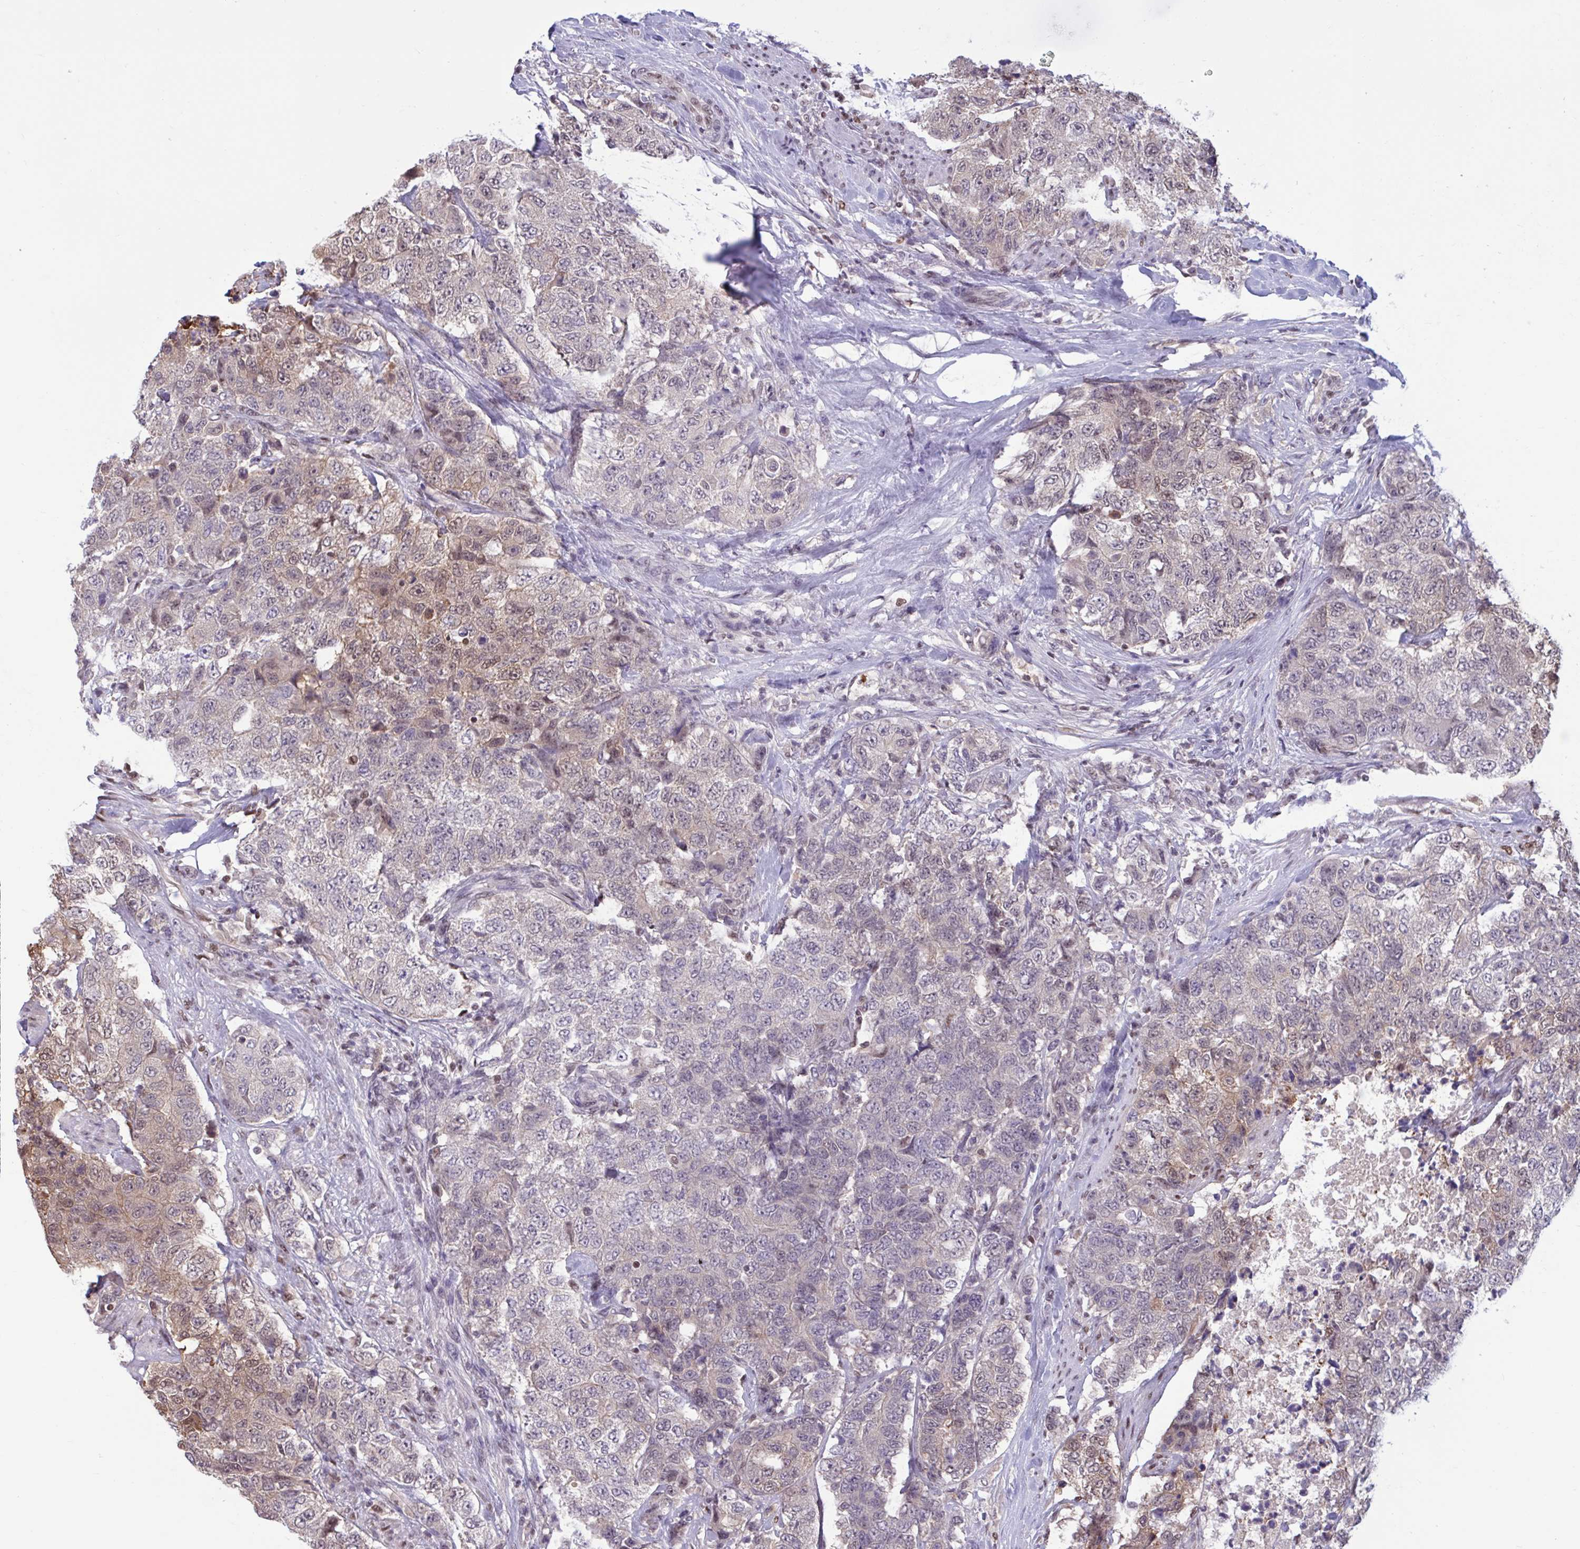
{"staining": {"intensity": "weak", "quantity": "25%-75%", "location": "cytoplasmic/membranous,nuclear"}, "tissue": "urothelial cancer", "cell_type": "Tumor cells", "image_type": "cancer", "snomed": [{"axis": "morphology", "description": "Urothelial carcinoma, High grade"}, {"axis": "topography", "description": "Urinary bladder"}], "caption": "Weak cytoplasmic/membranous and nuclear positivity is identified in approximately 25%-75% of tumor cells in high-grade urothelial carcinoma.", "gene": "RBL1", "patient": {"sex": "female", "age": 78}}